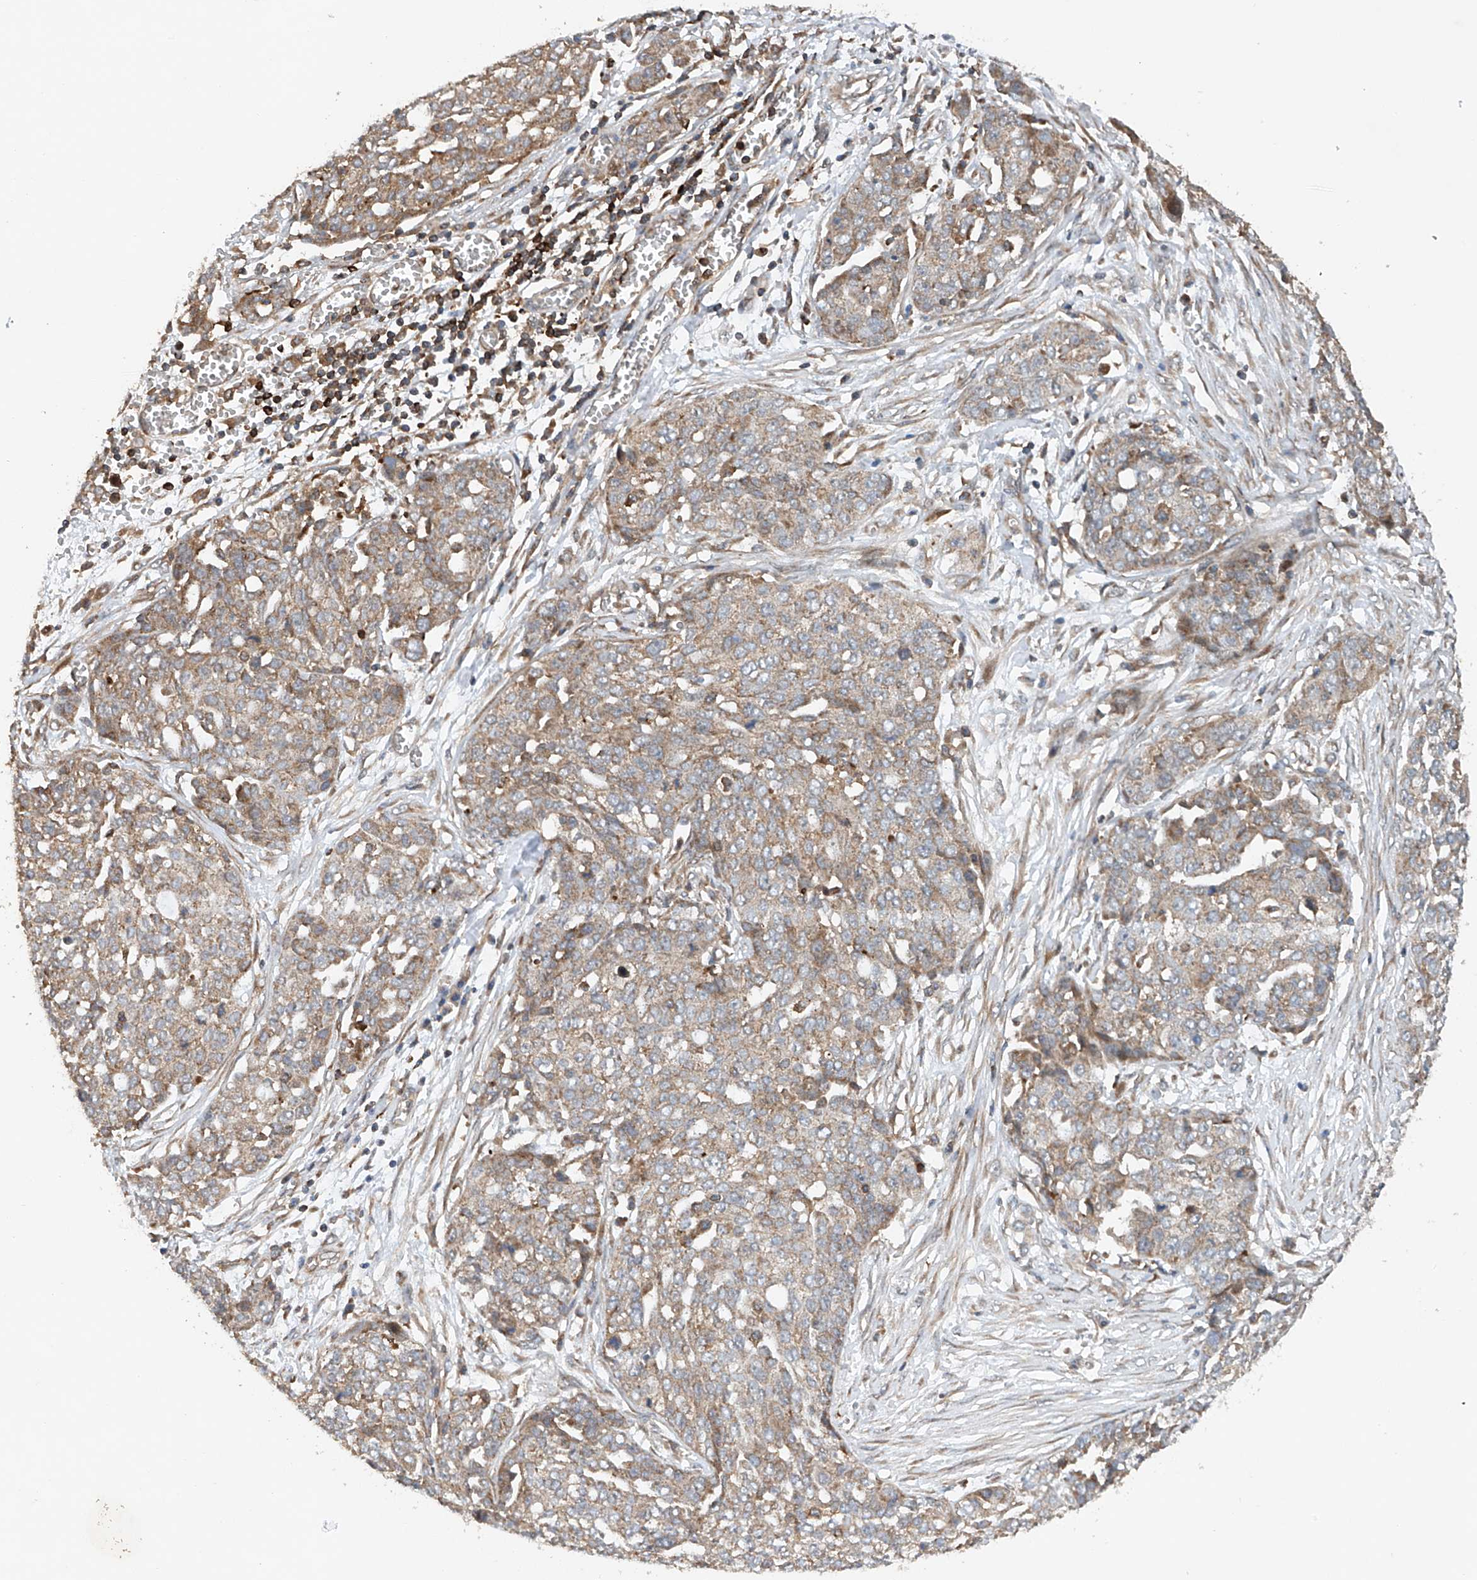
{"staining": {"intensity": "weak", "quantity": "25%-75%", "location": "cytoplasmic/membranous"}, "tissue": "ovarian cancer", "cell_type": "Tumor cells", "image_type": "cancer", "snomed": [{"axis": "morphology", "description": "Cystadenocarcinoma, serous, NOS"}, {"axis": "topography", "description": "Soft tissue"}, {"axis": "topography", "description": "Ovary"}], "caption": "Tumor cells exhibit low levels of weak cytoplasmic/membranous positivity in approximately 25%-75% of cells in ovarian serous cystadenocarcinoma.", "gene": "CEP85L", "patient": {"sex": "female", "age": 57}}